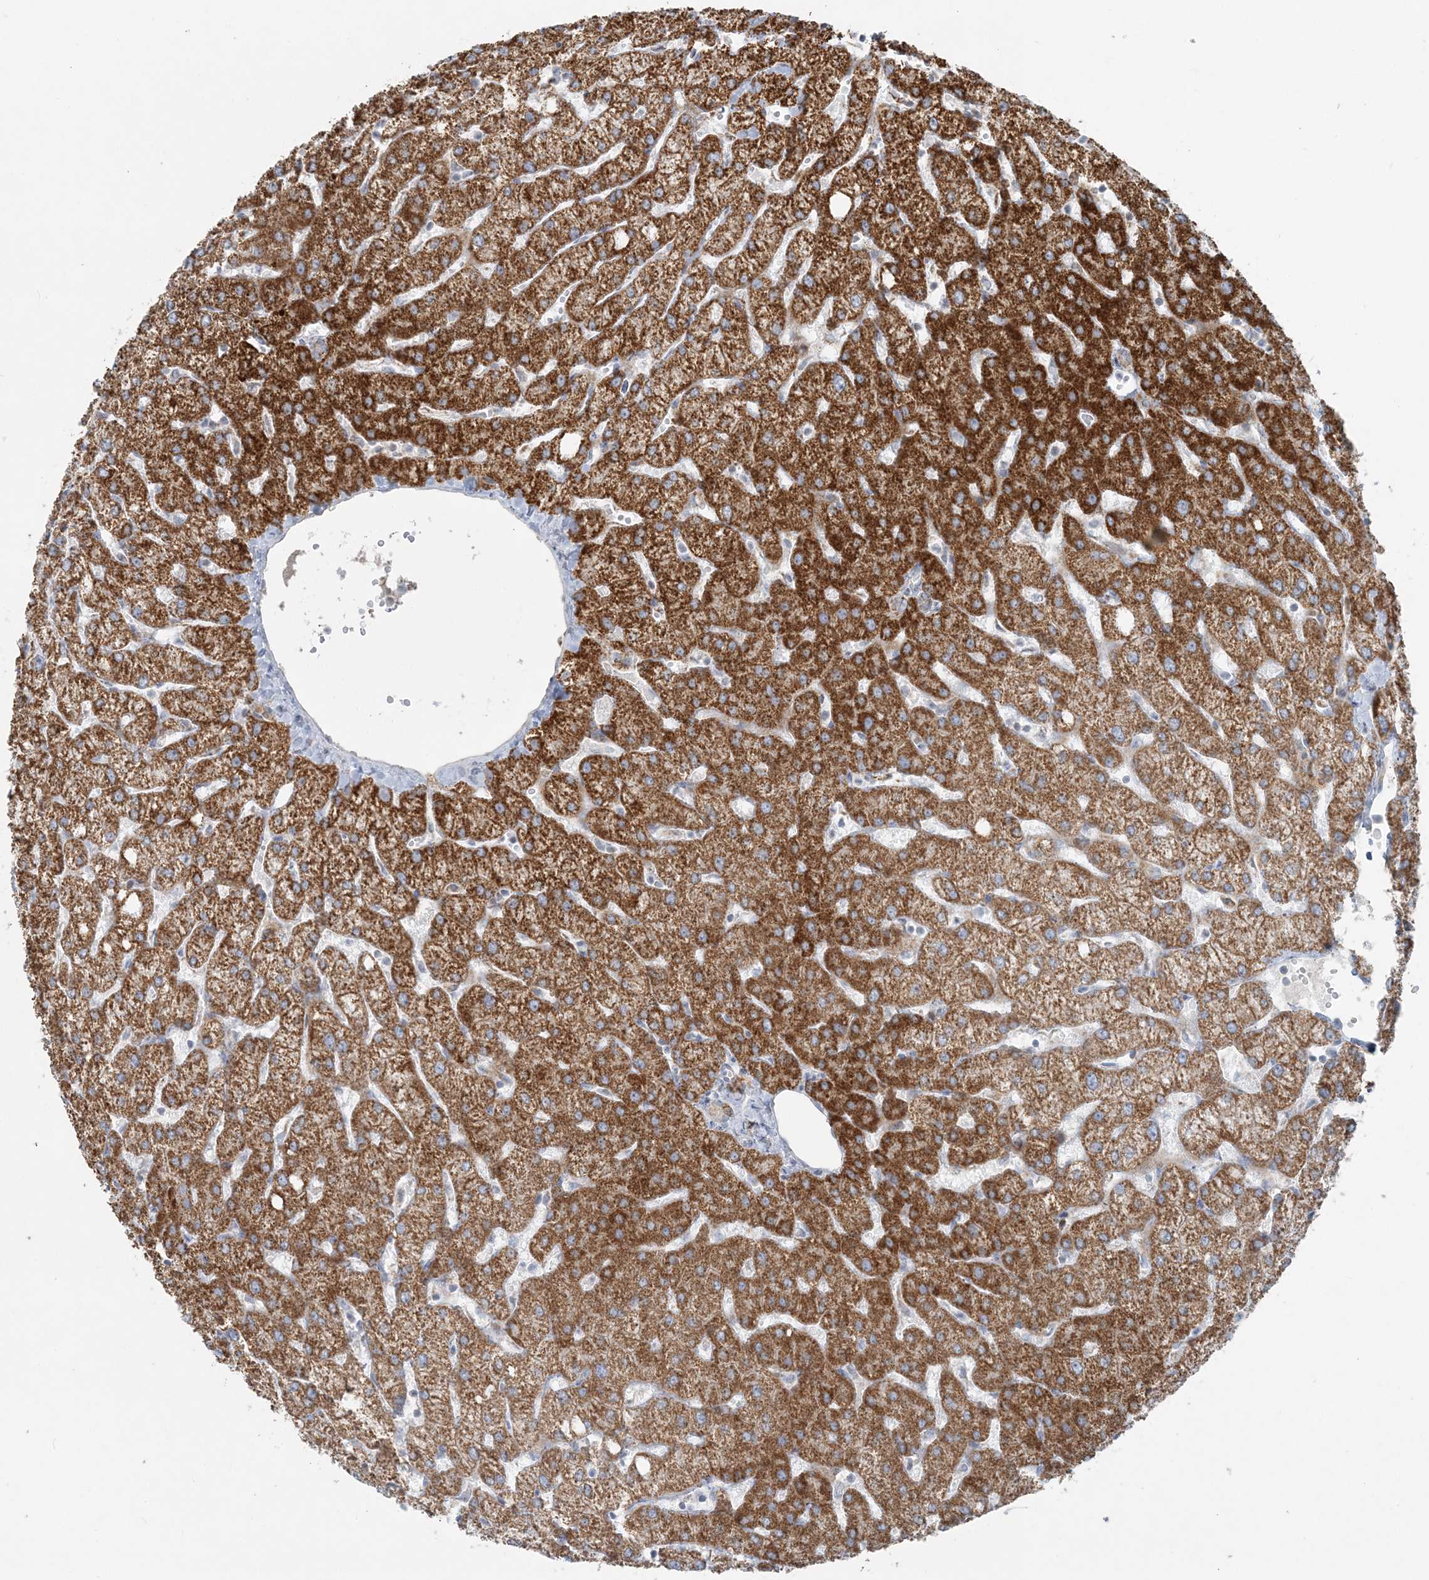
{"staining": {"intensity": "negative", "quantity": "none", "location": "none"}, "tissue": "liver", "cell_type": "Cholangiocytes", "image_type": "normal", "snomed": [{"axis": "morphology", "description": "Normal tissue, NOS"}, {"axis": "topography", "description": "Liver"}], "caption": "High power microscopy micrograph of an IHC image of normal liver, revealing no significant staining in cholangiocytes.", "gene": "PCCB", "patient": {"sex": "female", "age": 54}}